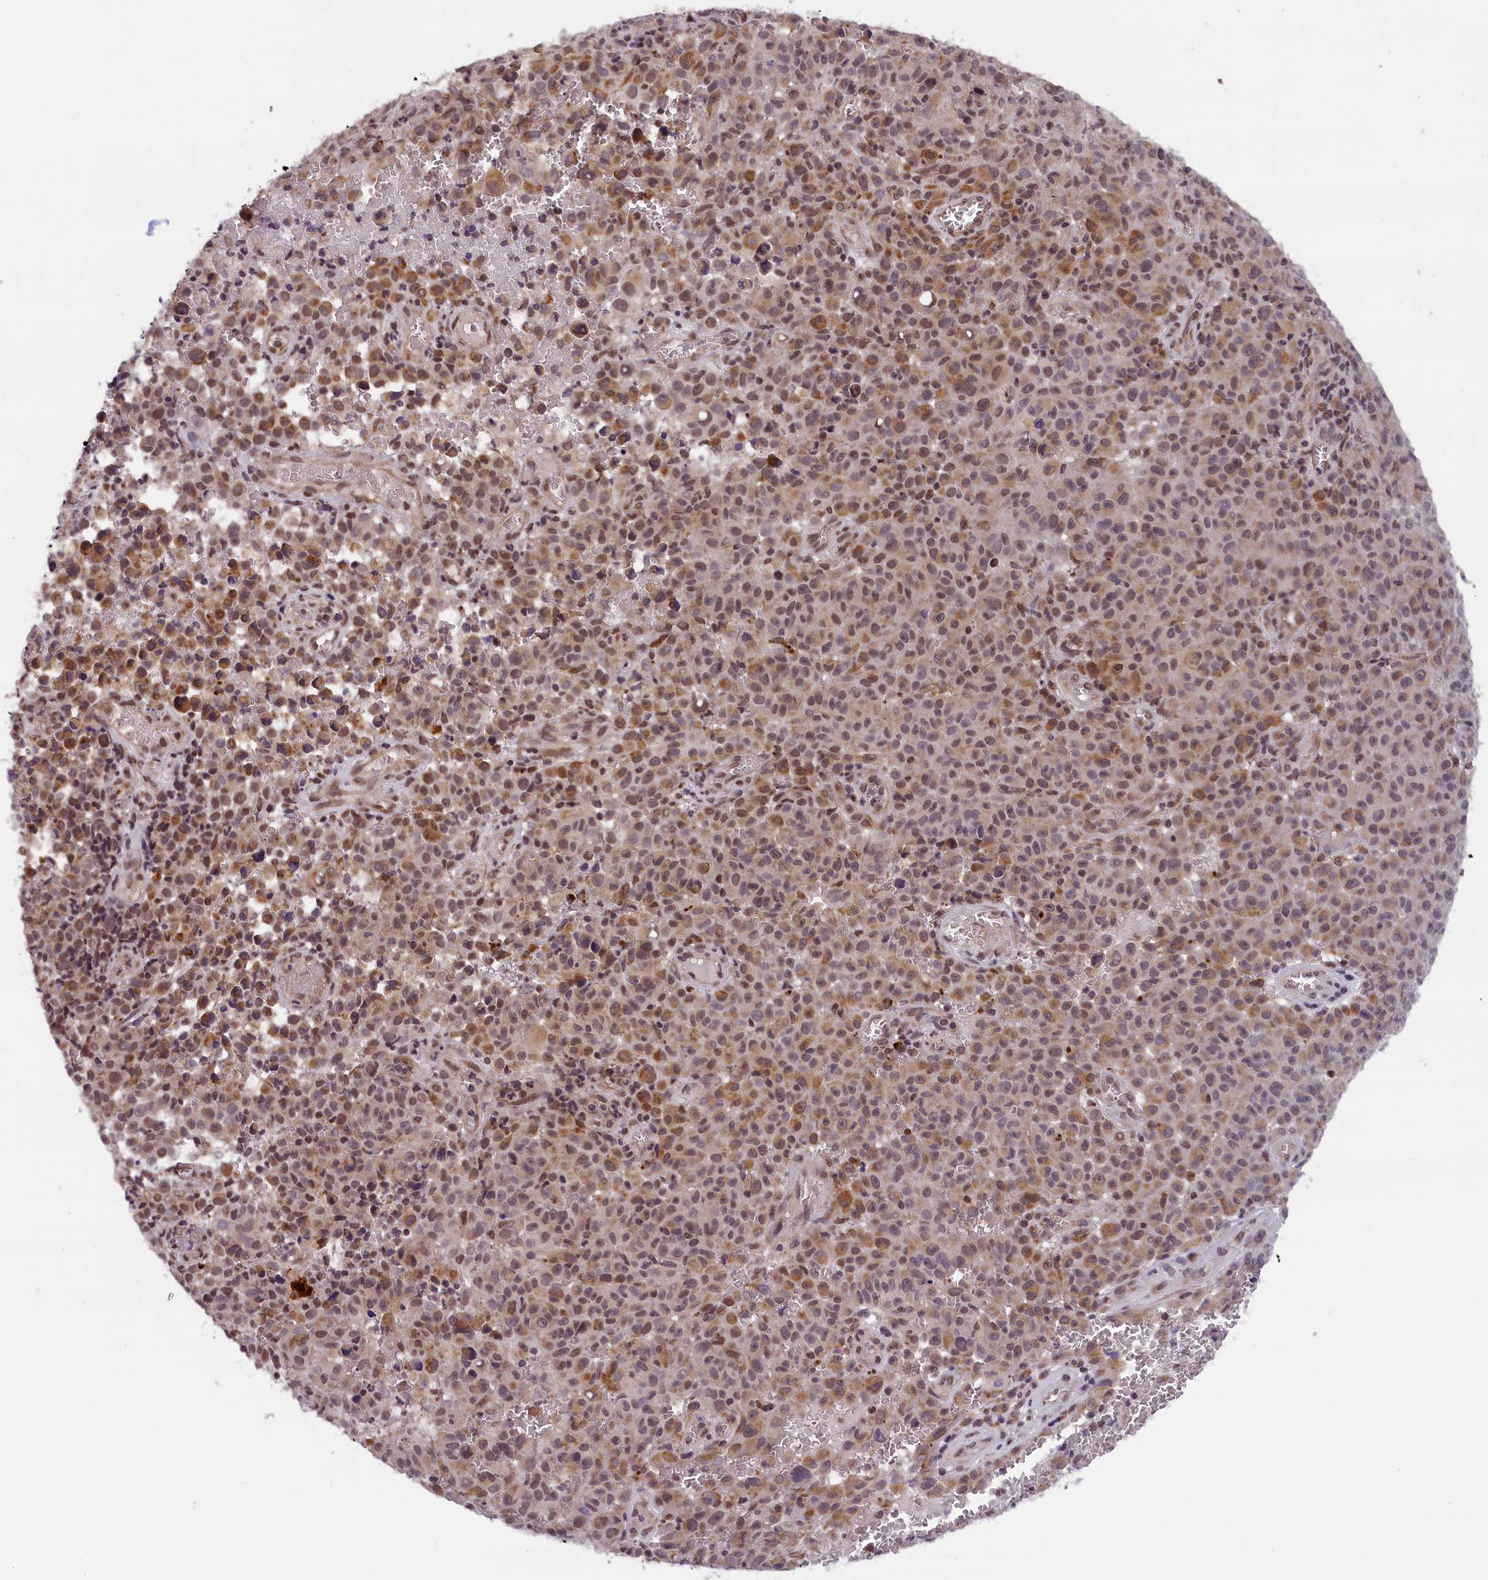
{"staining": {"intensity": "moderate", "quantity": ">75%", "location": "cytoplasmic/membranous,nuclear"}, "tissue": "melanoma", "cell_type": "Tumor cells", "image_type": "cancer", "snomed": [{"axis": "morphology", "description": "Malignant melanoma, NOS"}, {"axis": "topography", "description": "Skin"}], "caption": "This photomicrograph demonstrates malignant melanoma stained with IHC to label a protein in brown. The cytoplasmic/membranous and nuclear of tumor cells show moderate positivity for the protein. Nuclei are counter-stained blue.", "gene": "KCNK6", "patient": {"sex": "female", "age": 82}}